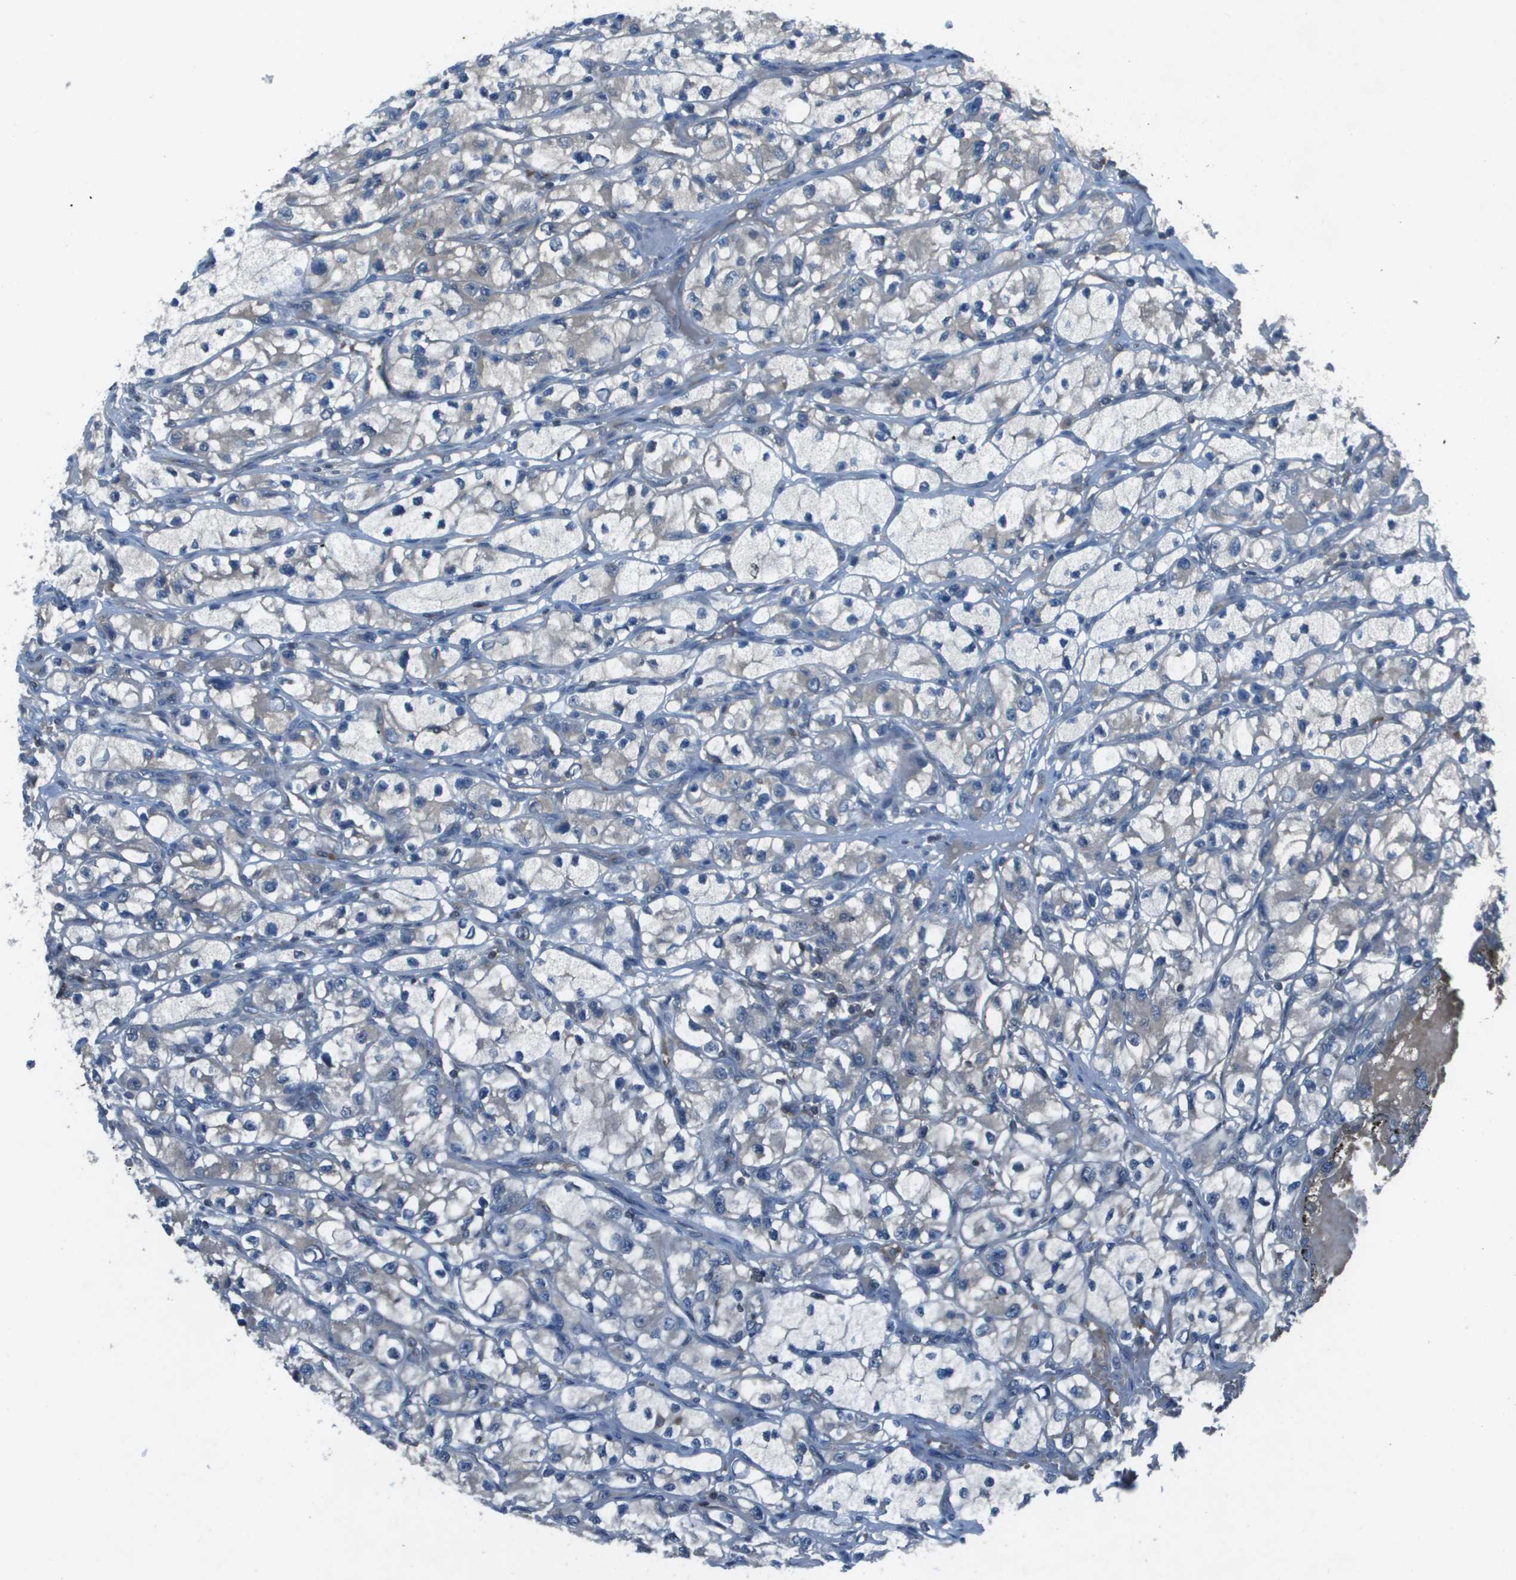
{"staining": {"intensity": "weak", "quantity": "<25%", "location": "cytoplasmic/membranous"}, "tissue": "renal cancer", "cell_type": "Tumor cells", "image_type": "cancer", "snomed": [{"axis": "morphology", "description": "Adenocarcinoma, NOS"}, {"axis": "topography", "description": "Kidney"}], "caption": "Immunohistochemistry of human adenocarcinoma (renal) shows no expression in tumor cells.", "gene": "CAMK4", "patient": {"sex": "female", "age": 57}}